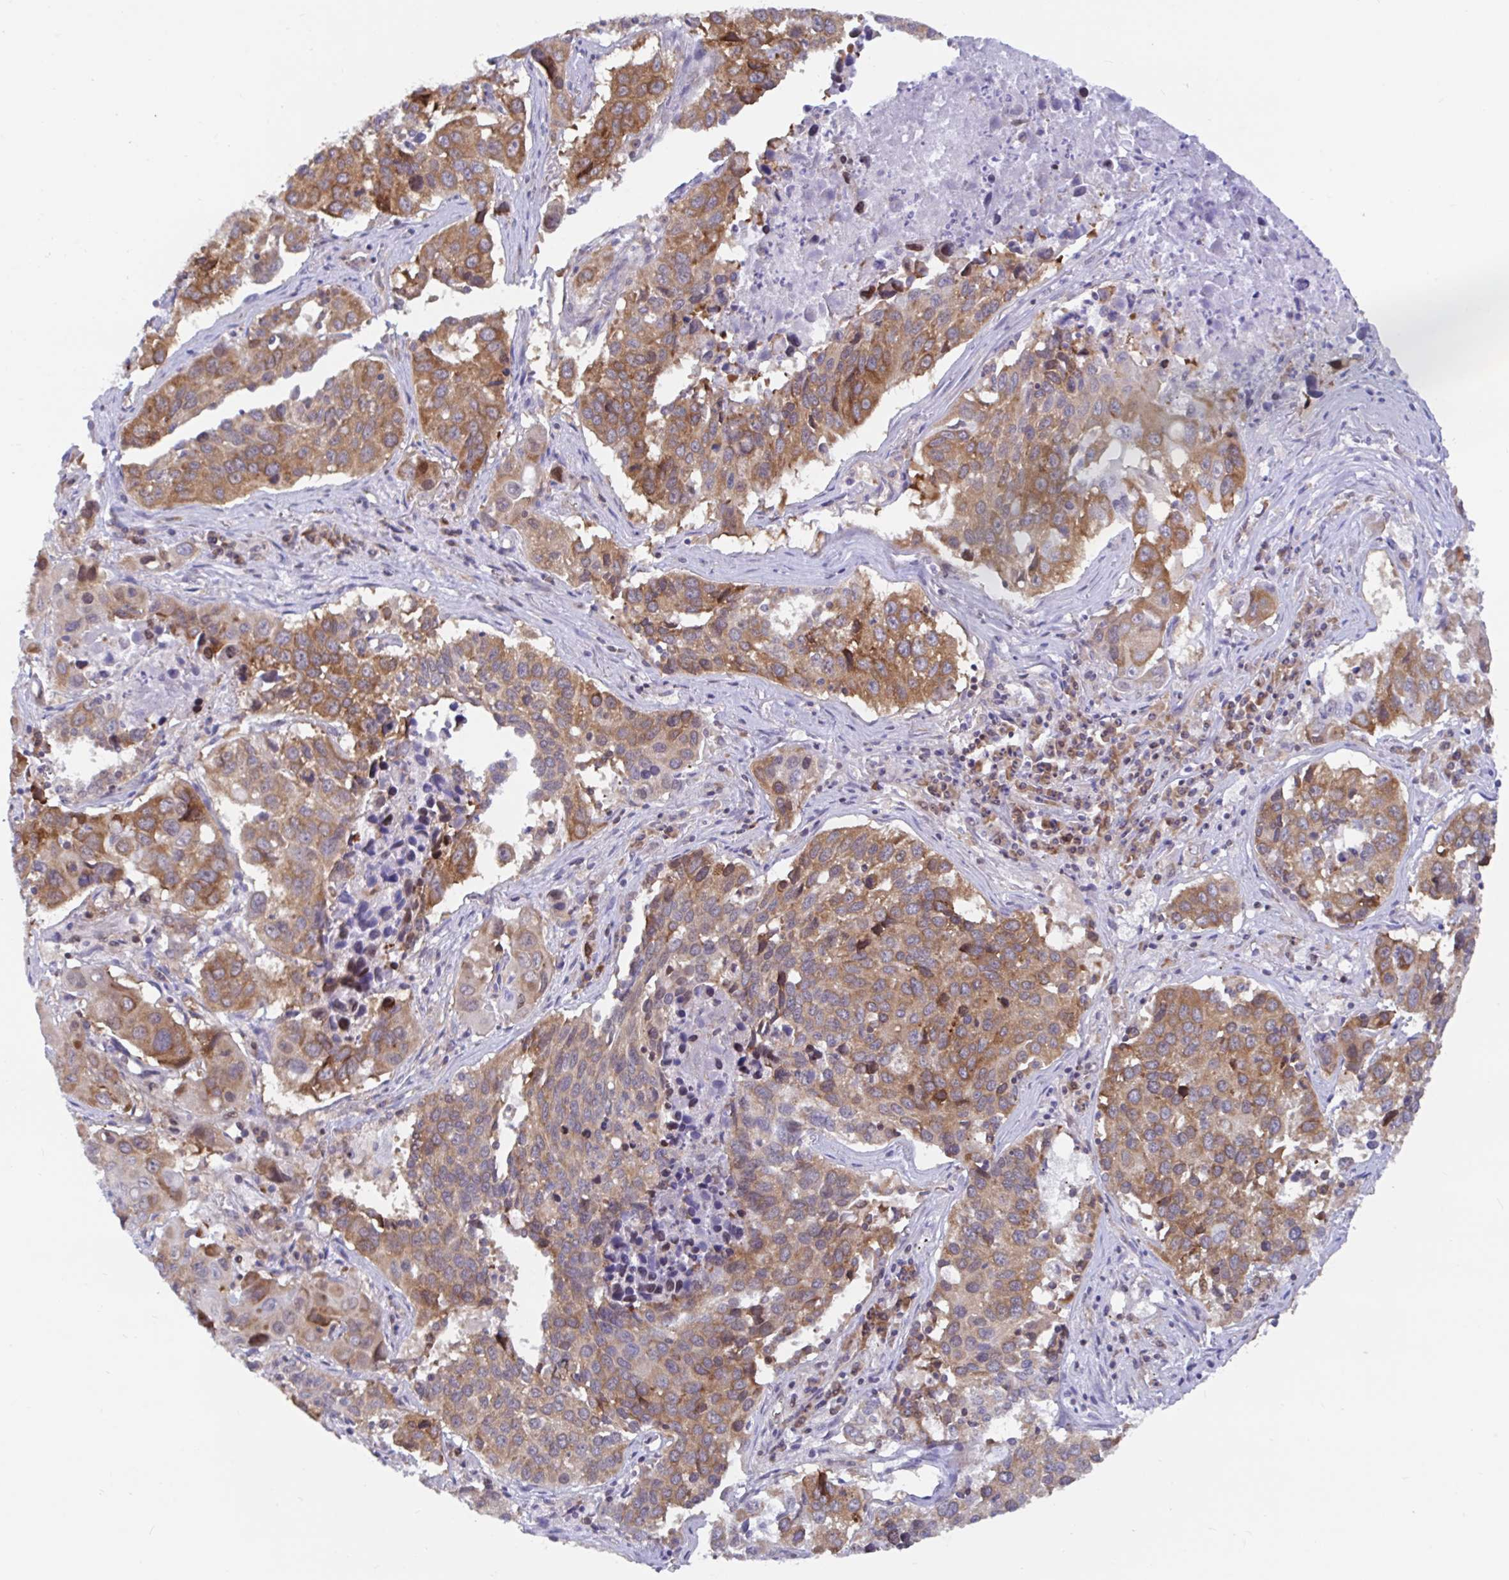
{"staining": {"intensity": "moderate", "quantity": ">75%", "location": "cytoplasmic/membranous"}, "tissue": "lung cancer", "cell_type": "Tumor cells", "image_type": "cancer", "snomed": [{"axis": "morphology", "description": "Squamous cell carcinoma, NOS"}, {"axis": "topography", "description": "Lung"}], "caption": "A medium amount of moderate cytoplasmic/membranous staining is appreciated in approximately >75% of tumor cells in lung squamous cell carcinoma tissue.", "gene": "LARP1", "patient": {"sex": "female", "age": 61}}